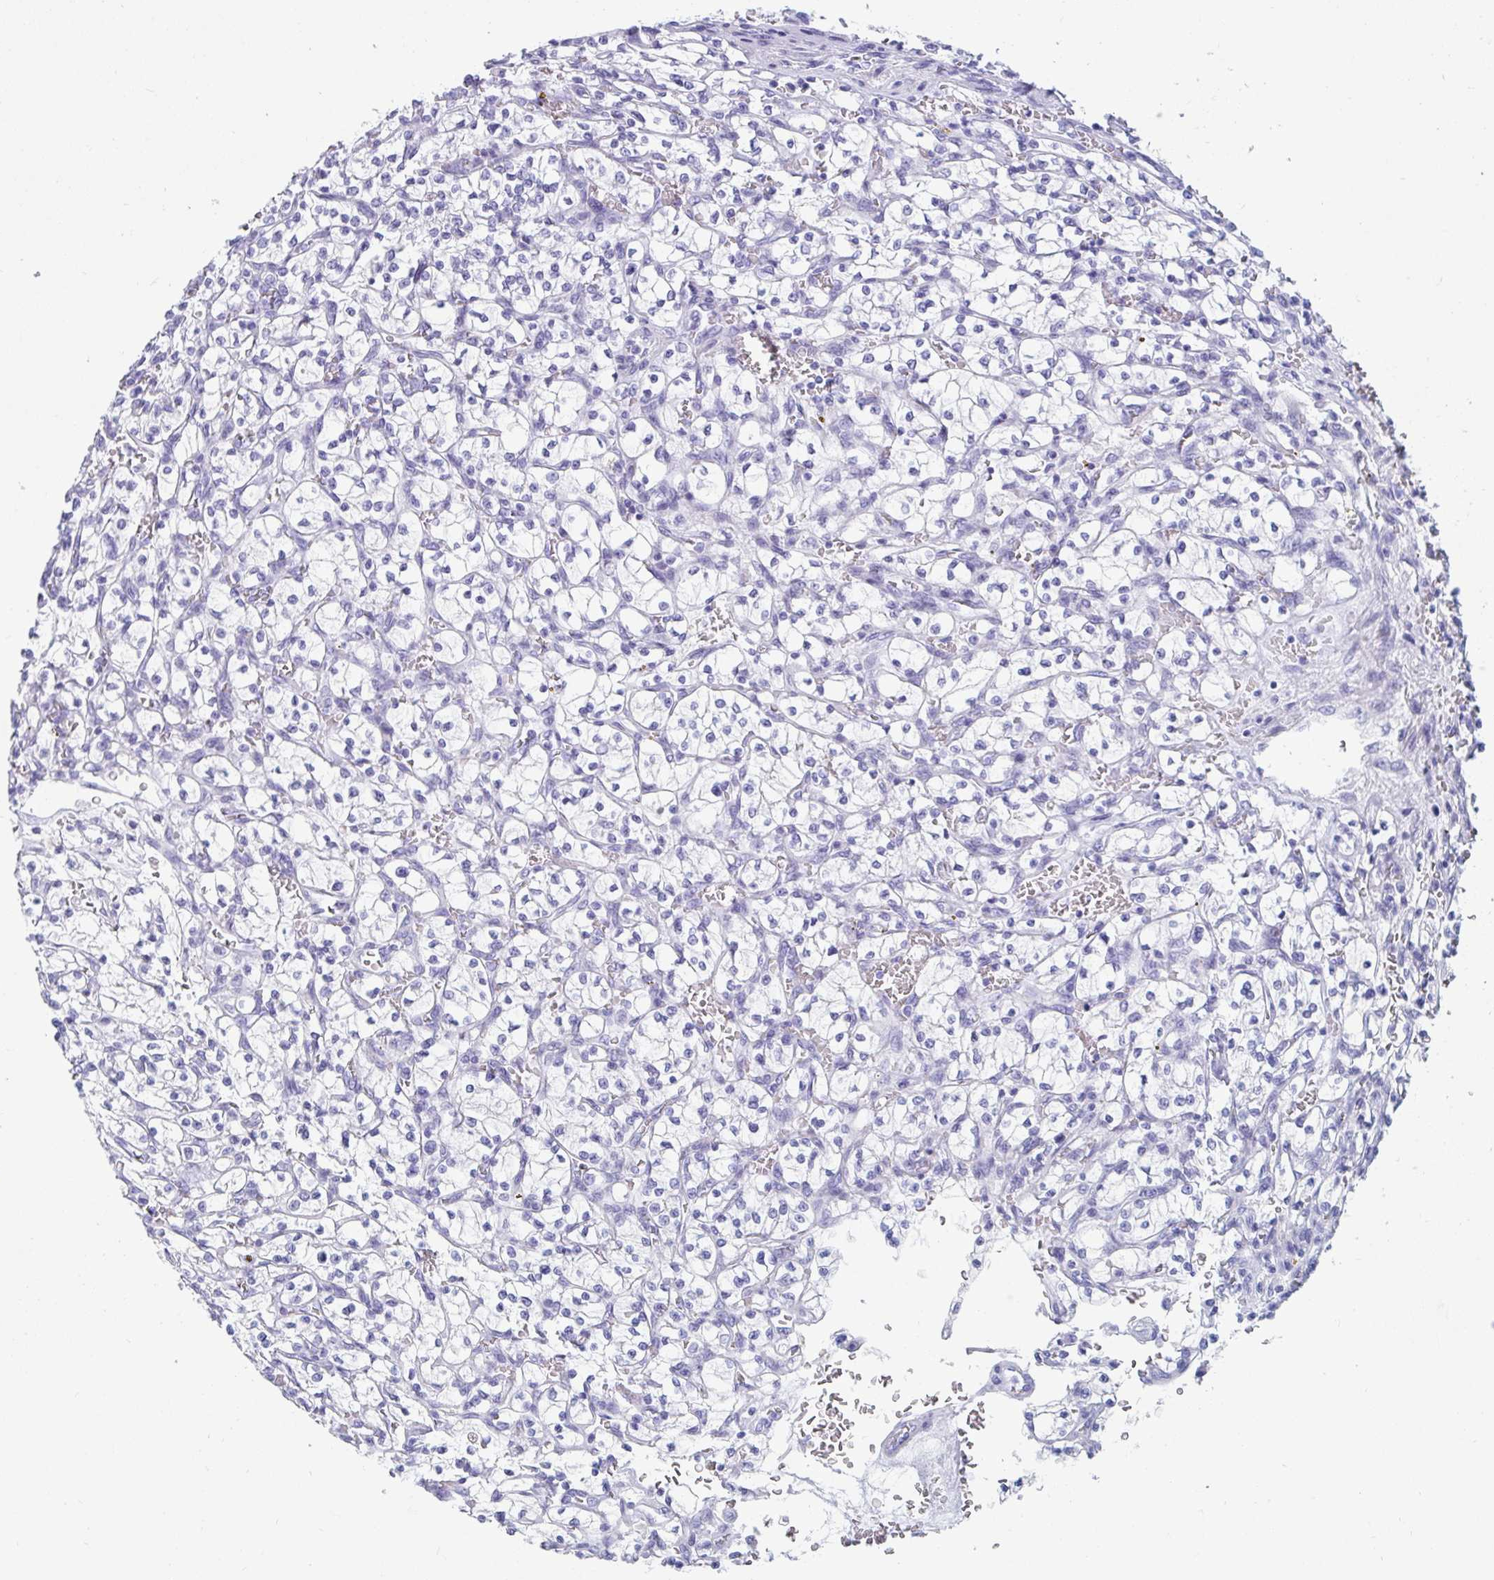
{"staining": {"intensity": "negative", "quantity": "none", "location": "none"}, "tissue": "renal cancer", "cell_type": "Tumor cells", "image_type": "cancer", "snomed": [{"axis": "morphology", "description": "Adenocarcinoma, NOS"}, {"axis": "topography", "description": "Kidney"}], "caption": "This is a histopathology image of IHC staining of renal cancer (adenocarcinoma), which shows no expression in tumor cells.", "gene": "GKN2", "patient": {"sex": "female", "age": 64}}